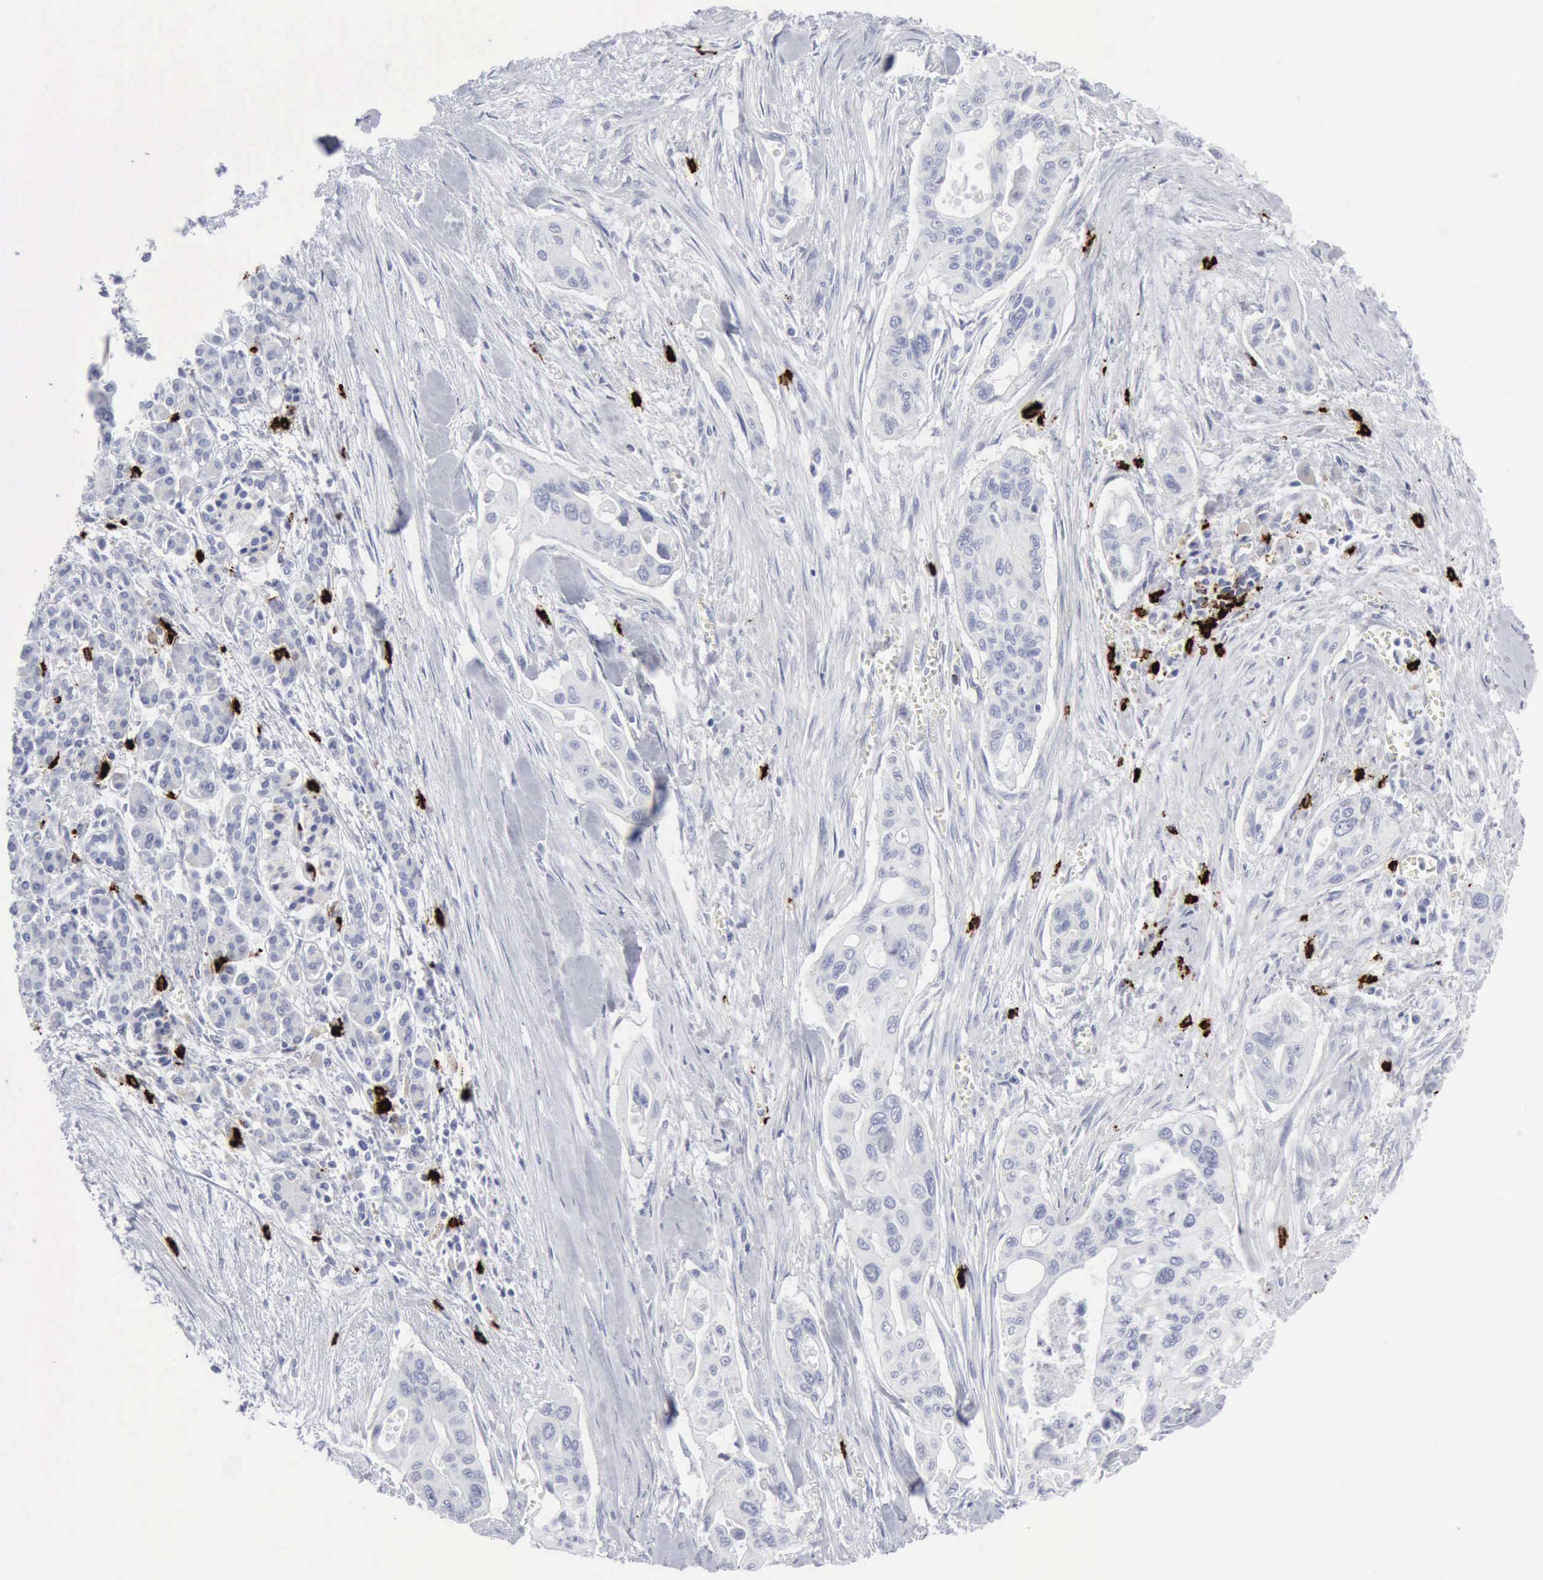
{"staining": {"intensity": "negative", "quantity": "none", "location": "none"}, "tissue": "pancreatic cancer", "cell_type": "Tumor cells", "image_type": "cancer", "snomed": [{"axis": "morphology", "description": "Adenocarcinoma, NOS"}, {"axis": "topography", "description": "Pancreas"}], "caption": "High magnification brightfield microscopy of pancreatic cancer (adenocarcinoma) stained with DAB (brown) and counterstained with hematoxylin (blue): tumor cells show no significant staining.", "gene": "CMA1", "patient": {"sex": "male", "age": 77}}